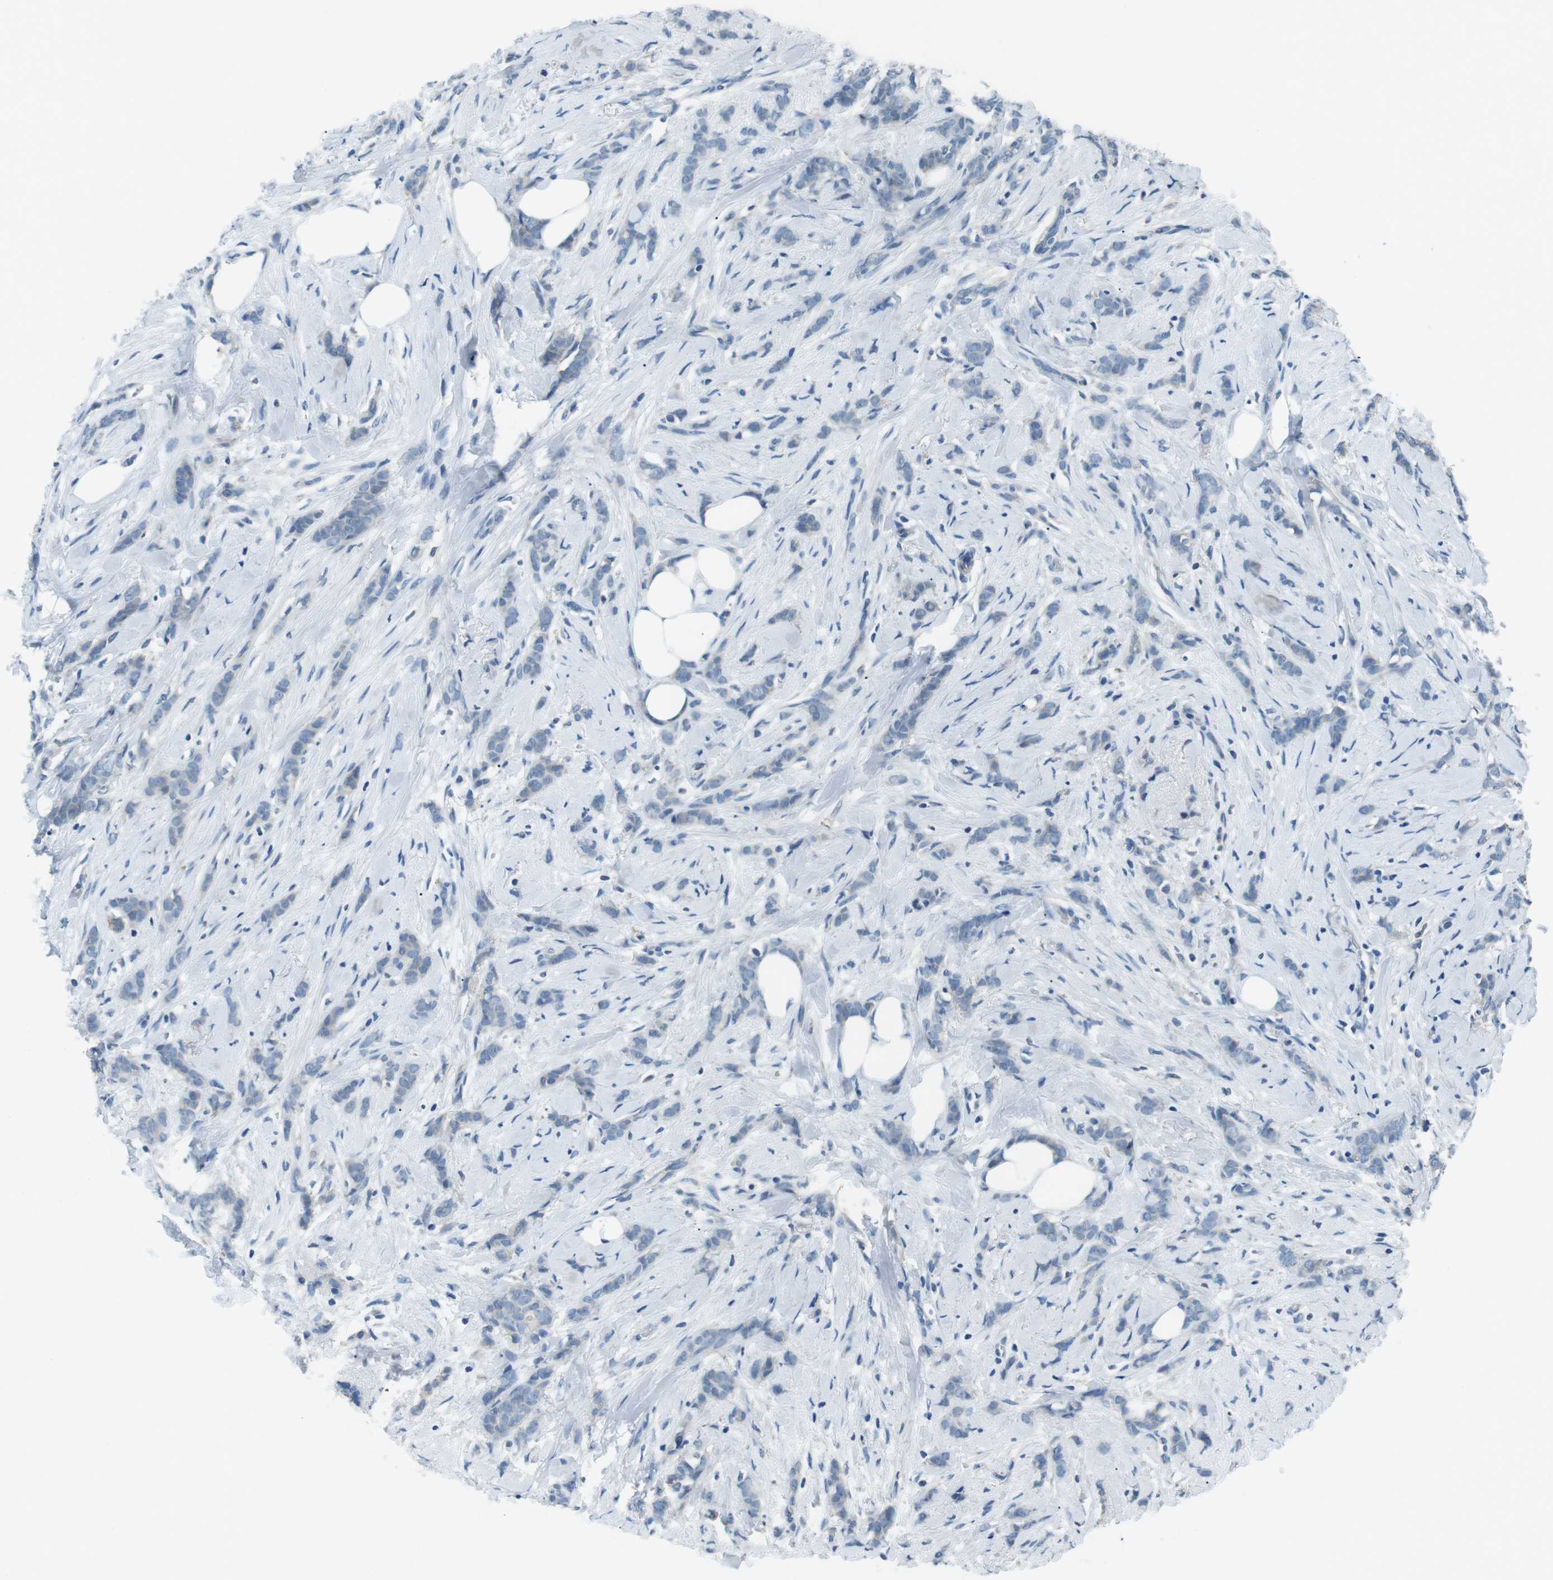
{"staining": {"intensity": "negative", "quantity": "none", "location": "none"}, "tissue": "breast cancer", "cell_type": "Tumor cells", "image_type": "cancer", "snomed": [{"axis": "morphology", "description": "Lobular carcinoma, in situ"}, {"axis": "morphology", "description": "Lobular carcinoma"}, {"axis": "topography", "description": "Breast"}], "caption": "Breast cancer (lobular carcinoma) was stained to show a protein in brown. There is no significant expression in tumor cells. The staining was performed using DAB (3,3'-diaminobenzidine) to visualize the protein expression in brown, while the nuclei were stained in blue with hematoxylin (Magnification: 20x).", "gene": "ARVCF", "patient": {"sex": "female", "age": 41}}